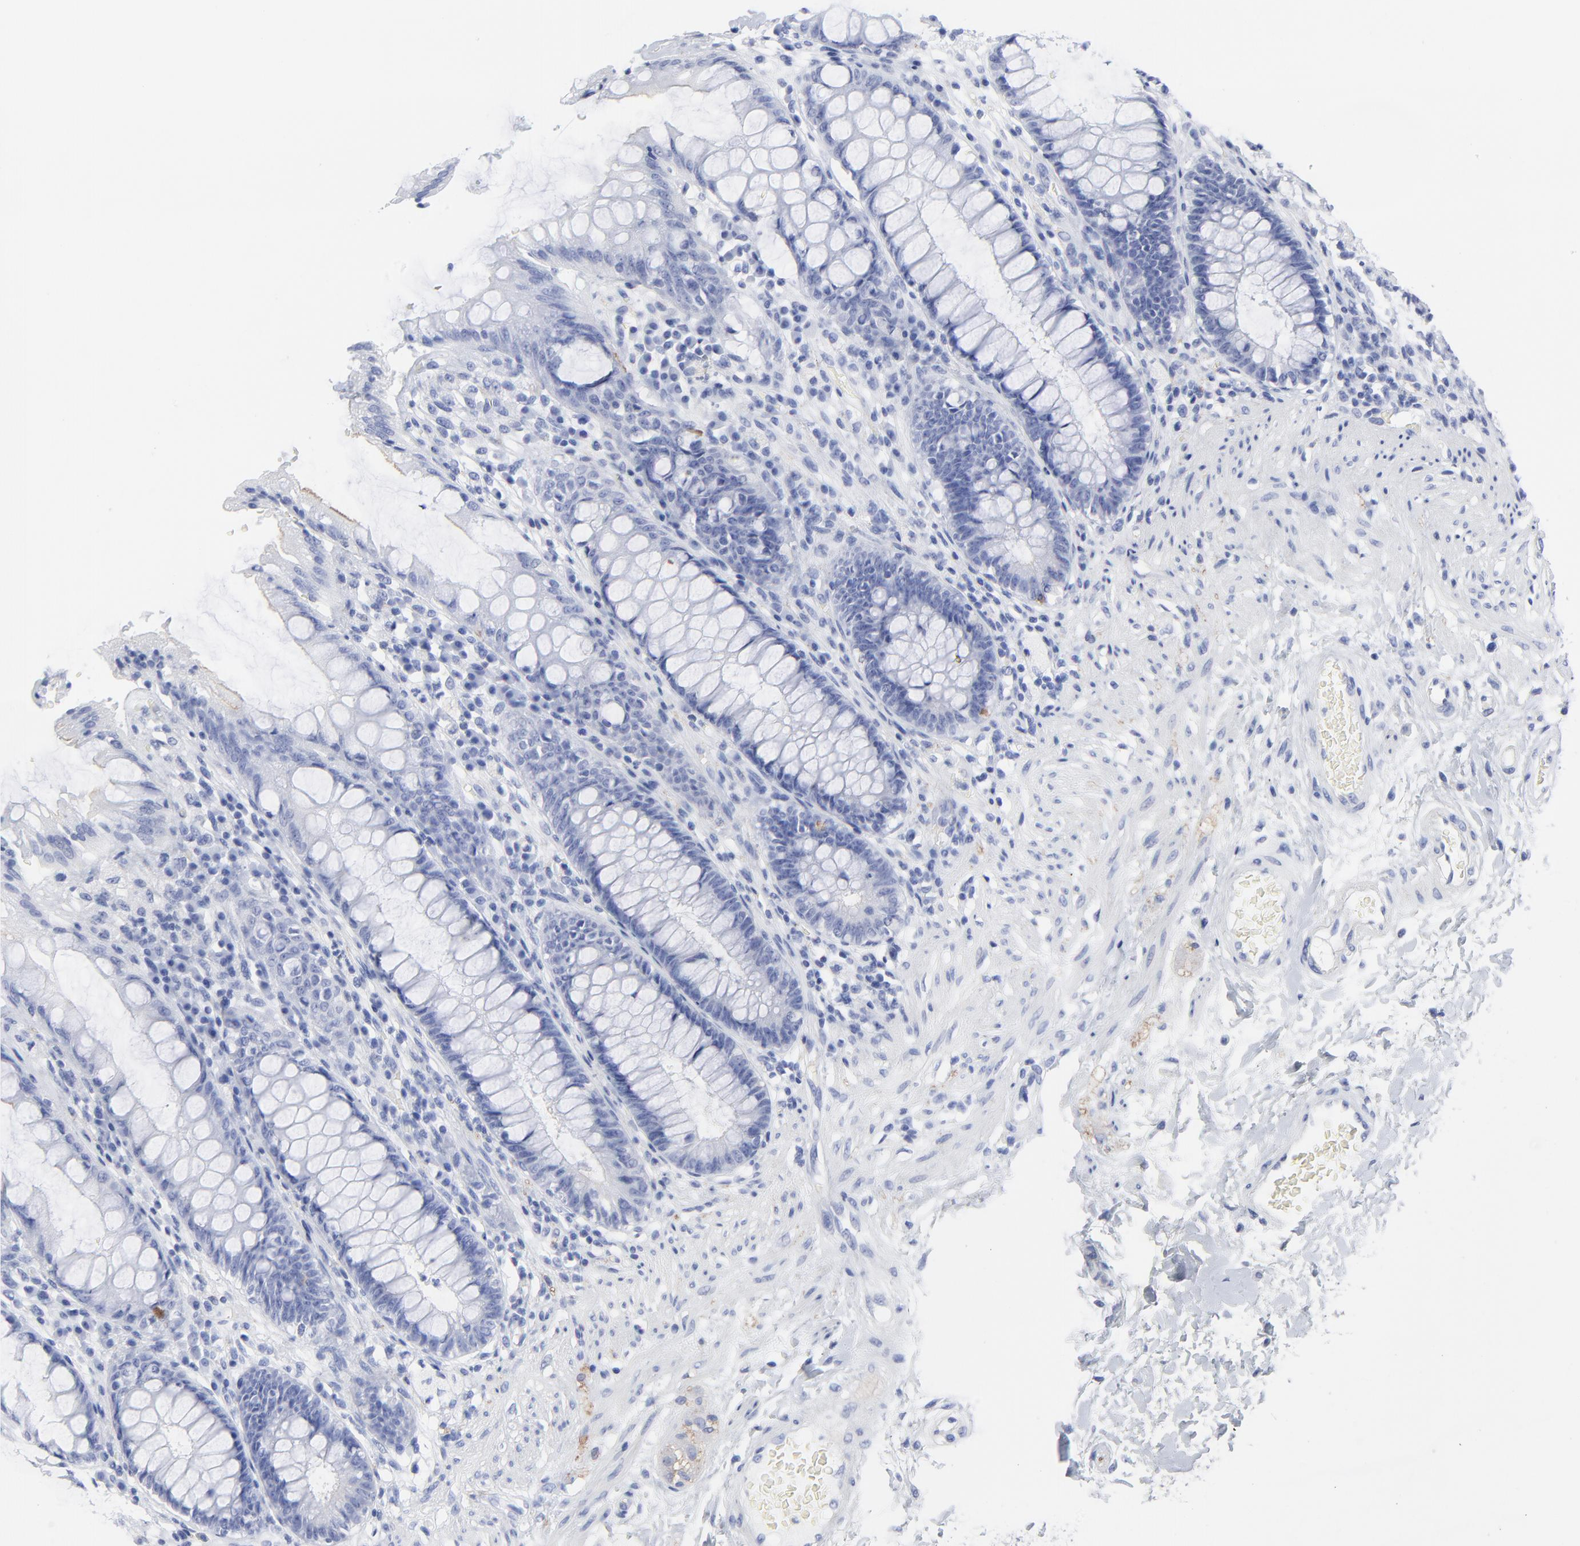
{"staining": {"intensity": "negative", "quantity": "none", "location": "none"}, "tissue": "rectum", "cell_type": "Glandular cells", "image_type": "normal", "snomed": [{"axis": "morphology", "description": "Normal tissue, NOS"}, {"axis": "topography", "description": "Rectum"}], "caption": "Immunohistochemistry (IHC) histopathology image of benign rectum: rectum stained with DAB demonstrates no significant protein positivity in glandular cells.", "gene": "CNTN3", "patient": {"sex": "female", "age": 46}}